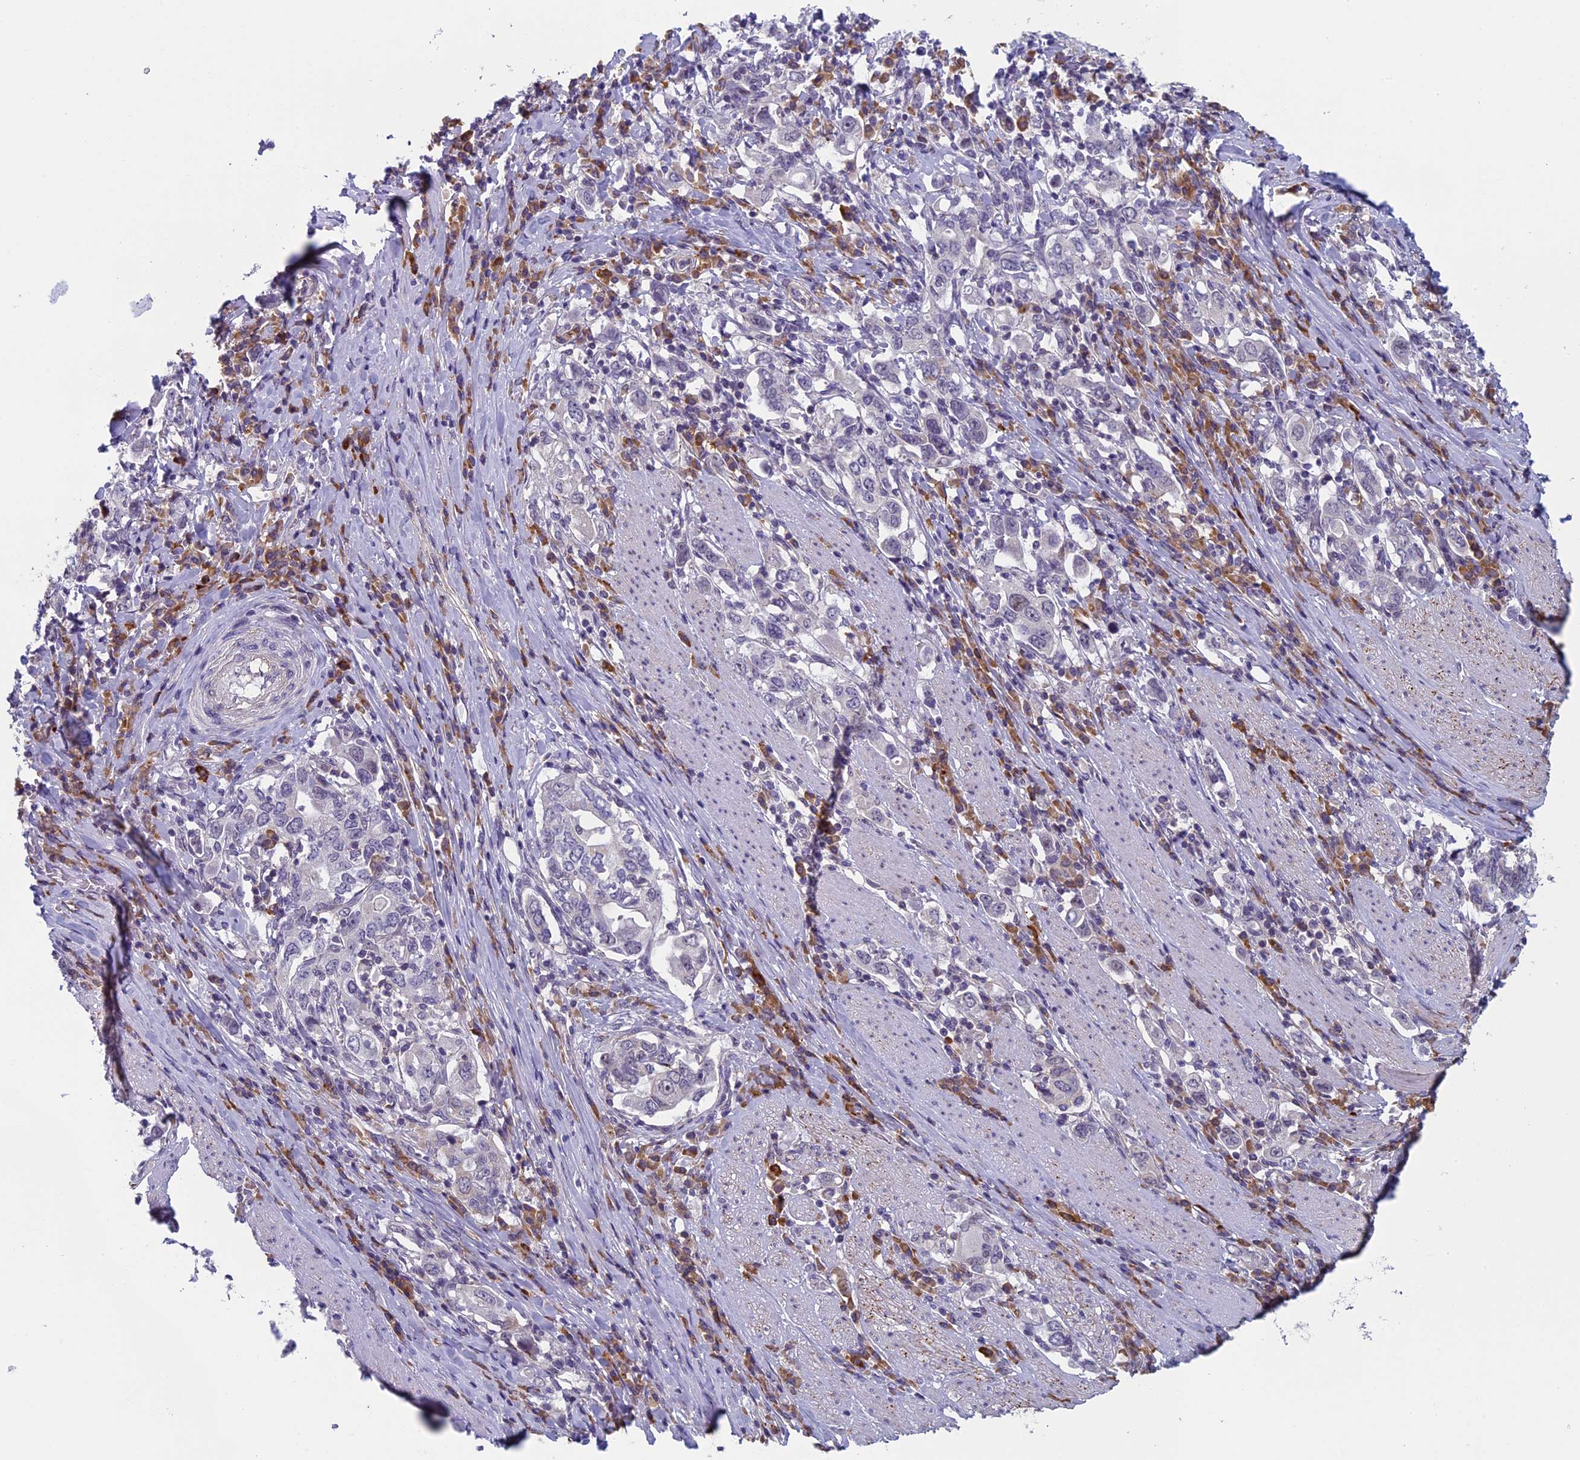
{"staining": {"intensity": "negative", "quantity": "none", "location": "none"}, "tissue": "stomach cancer", "cell_type": "Tumor cells", "image_type": "cancer", "snomed": [{"axis": "morphology", "description": "Adenocarcinoma, NOS"}, {"axis": "topography", "description": "Stomach, upper"}, {"axis": "topography", "description": "Stomach"}], "caption": "Immunohistochemical staining of stomach cancer (adenocarcinoma) displays no significant staining in tumor cells.", "gene": "CNEP1R1", "patient": {"sex": "male", "age": 62}}